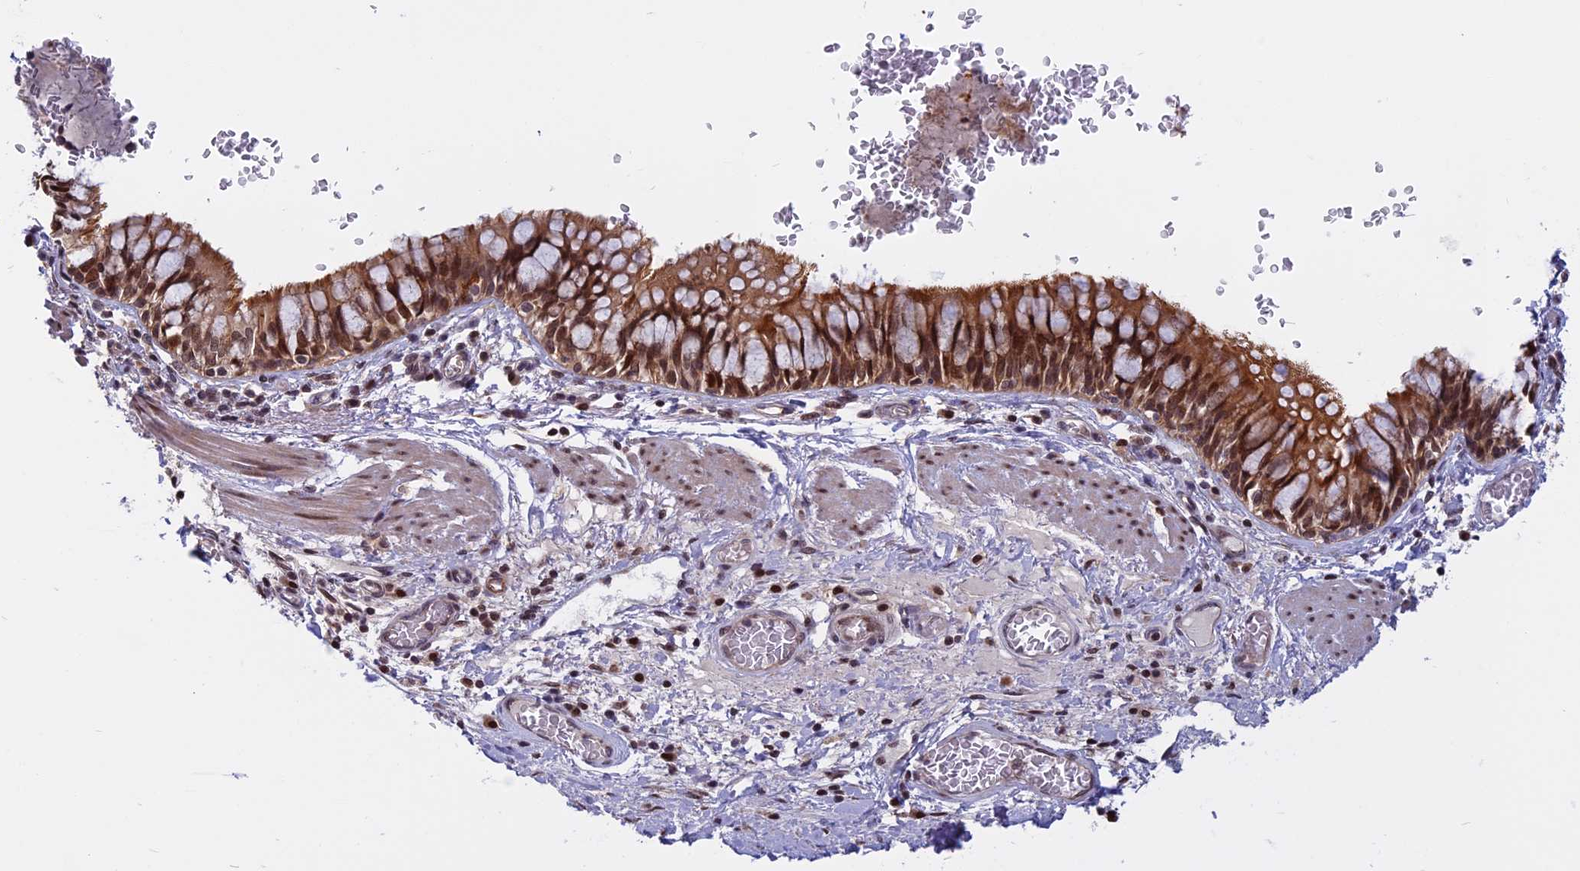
{"staining": {"intensity": "moderate", "quantity": ">75%", "location": "cytoplasmic/membranous,nuclear"}, "tissue": "bronchus", "cell_type": "Respiratory epithelial cells", "image_type": "normal", "snomed": [{"axis": "morphology", "description": "Normal tissue, NOS"}, {"axis": "topography", "description": "Cartilage tissue"}, {"axis": "topography", "description": "Bronchus"}], "caption": "Immunohistochemistry photomicrograph of benign human bronchus stained for a protein (brown), which exhibits medium levels of moderate cytoplasmic/membranous,nuclear positivity in about >75% of respiratory epithelial cells.", "gene": "CCDC113", "patient": {"sex": "female", "age": 36}}